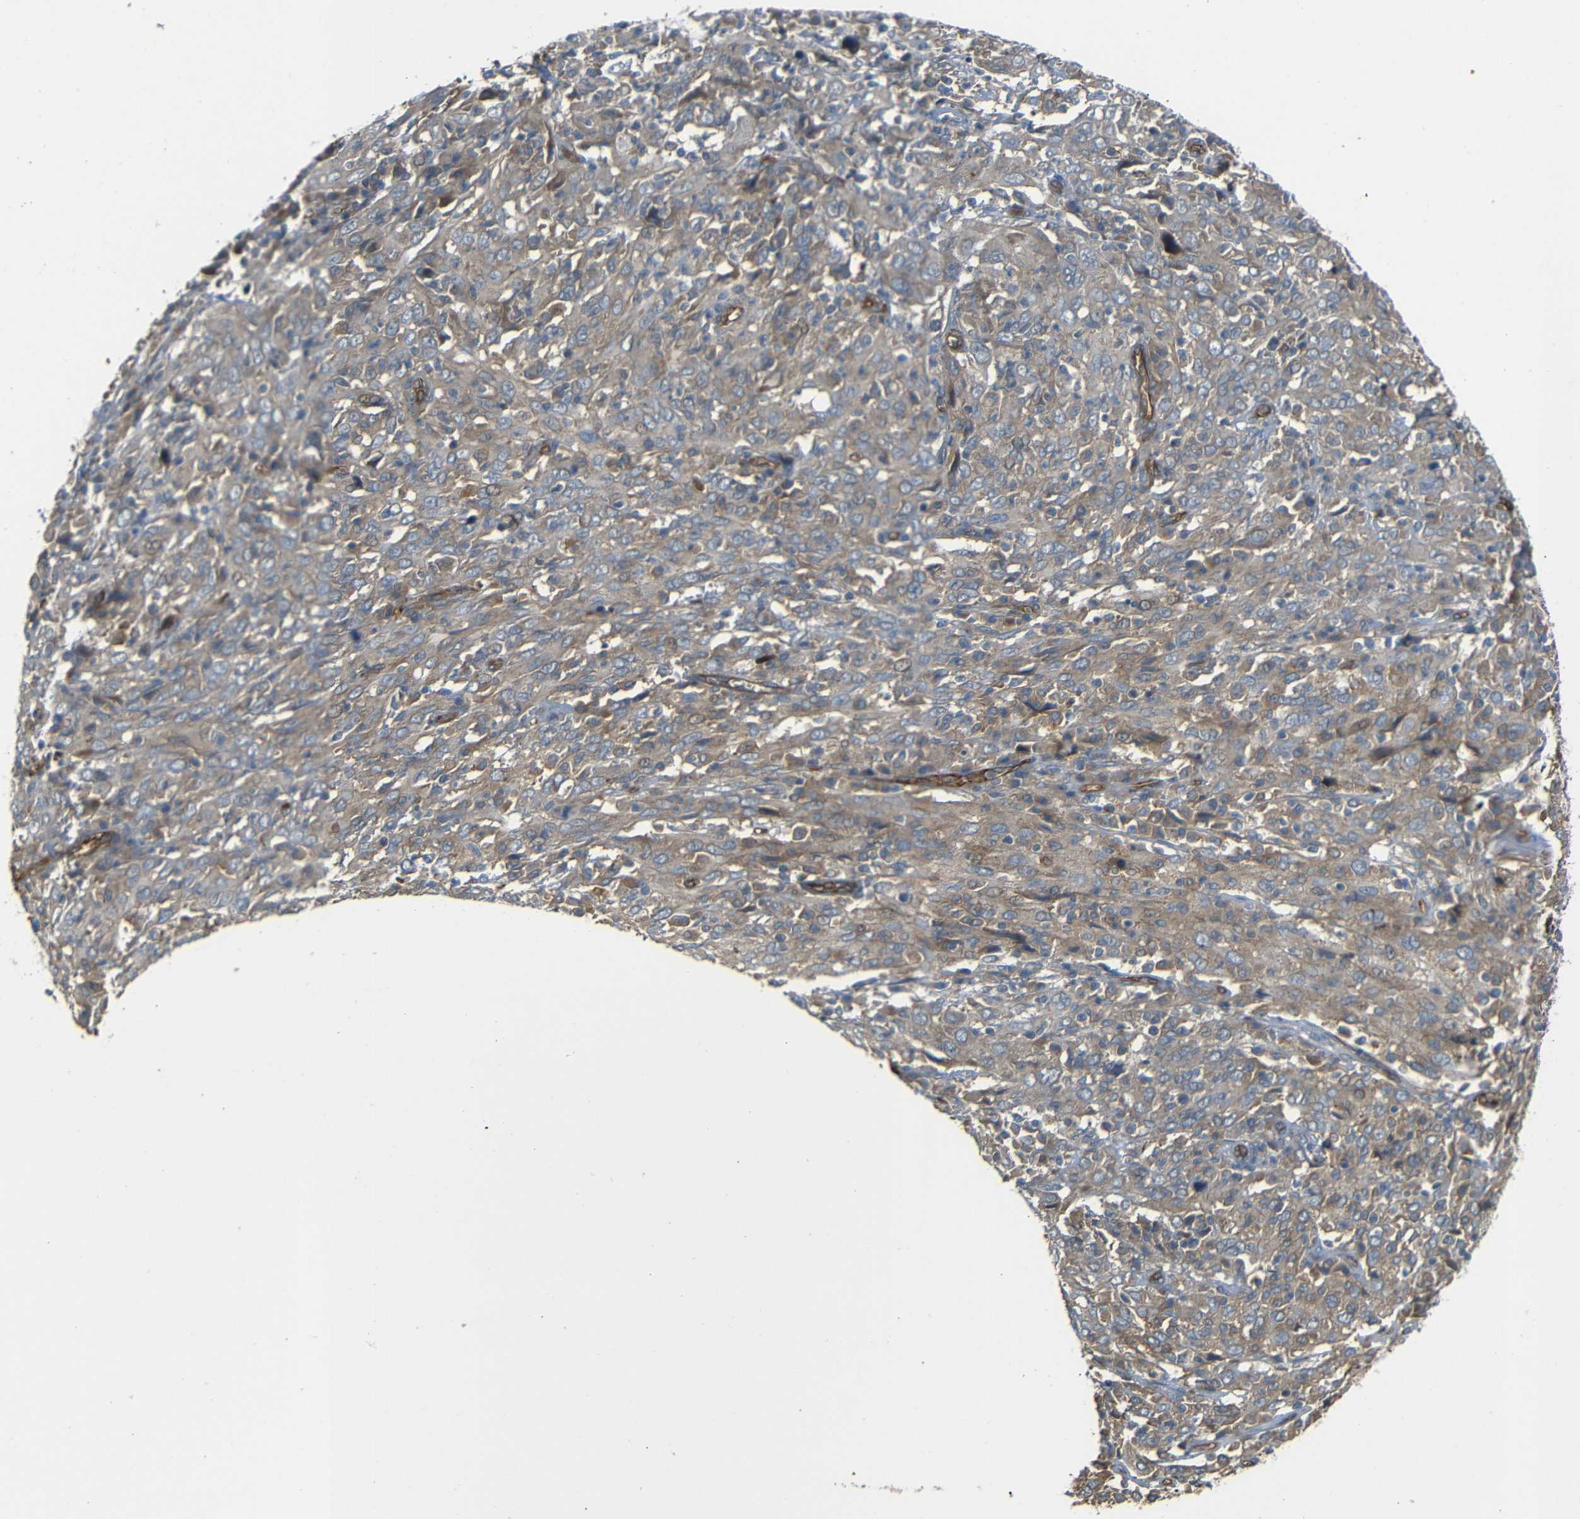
{"staining": {"intensity": "moderate", "quantity": ">75%", "location": "cytoplasmic/membranous"}, "tissue": "cervical cancer", "cell_type": "Tumor cells", "image_type": "cancer", "snomed": [{"axis": "morphology", "description": "Squamous cell carcinoma, NOS"}, {"axis": "topography", "description": "Cervix"}], "caption": "Brown immunohistochemical staining in human squamous cell carcinoma (cervical) demonstrates moderate cytoplasmic/membranous staining in about >75% of tumor cells. The protein is shown in brown color, while the nuclei are stained blue.", "gene": "RELL1", "patient": {"sex": "female", "age": 46}}